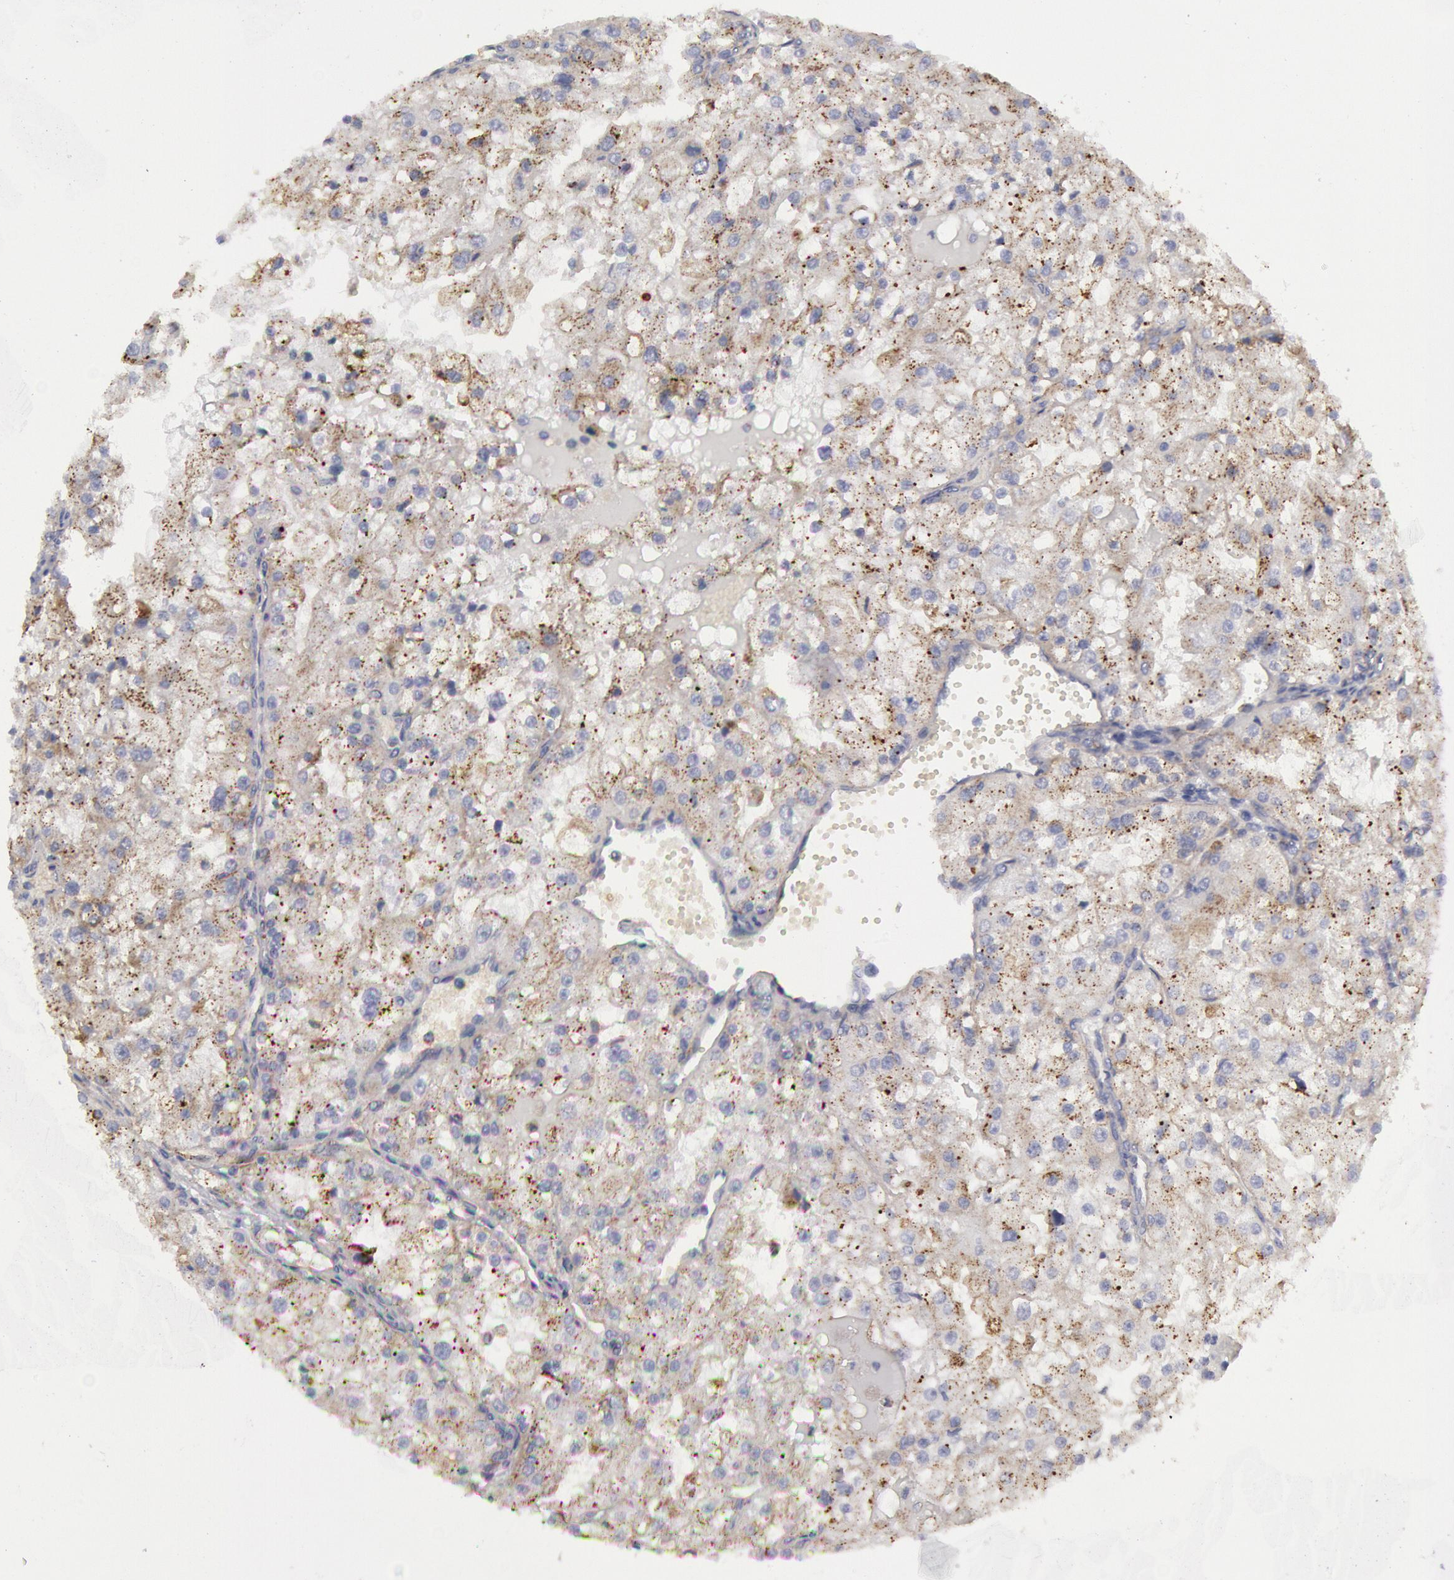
{"staining": {"intensity": "negative", "quantity": "none", "location": "none"}, "tissue": "renal cancer", "cell_type": "Tumor cells", "image_type": "cancer", "snomed": [{"axis": "morphology", "description": "Adenocarcinoma, NOS"}, {"axis": "topography", "description": "Kidney"}], "caption": "Protein analysis of renal cancer (adenocarcinoma) exhibits no significant staining in tumor cells.", "gene": "FLOT1", "patient": {"sex": "female", "age": 74}}